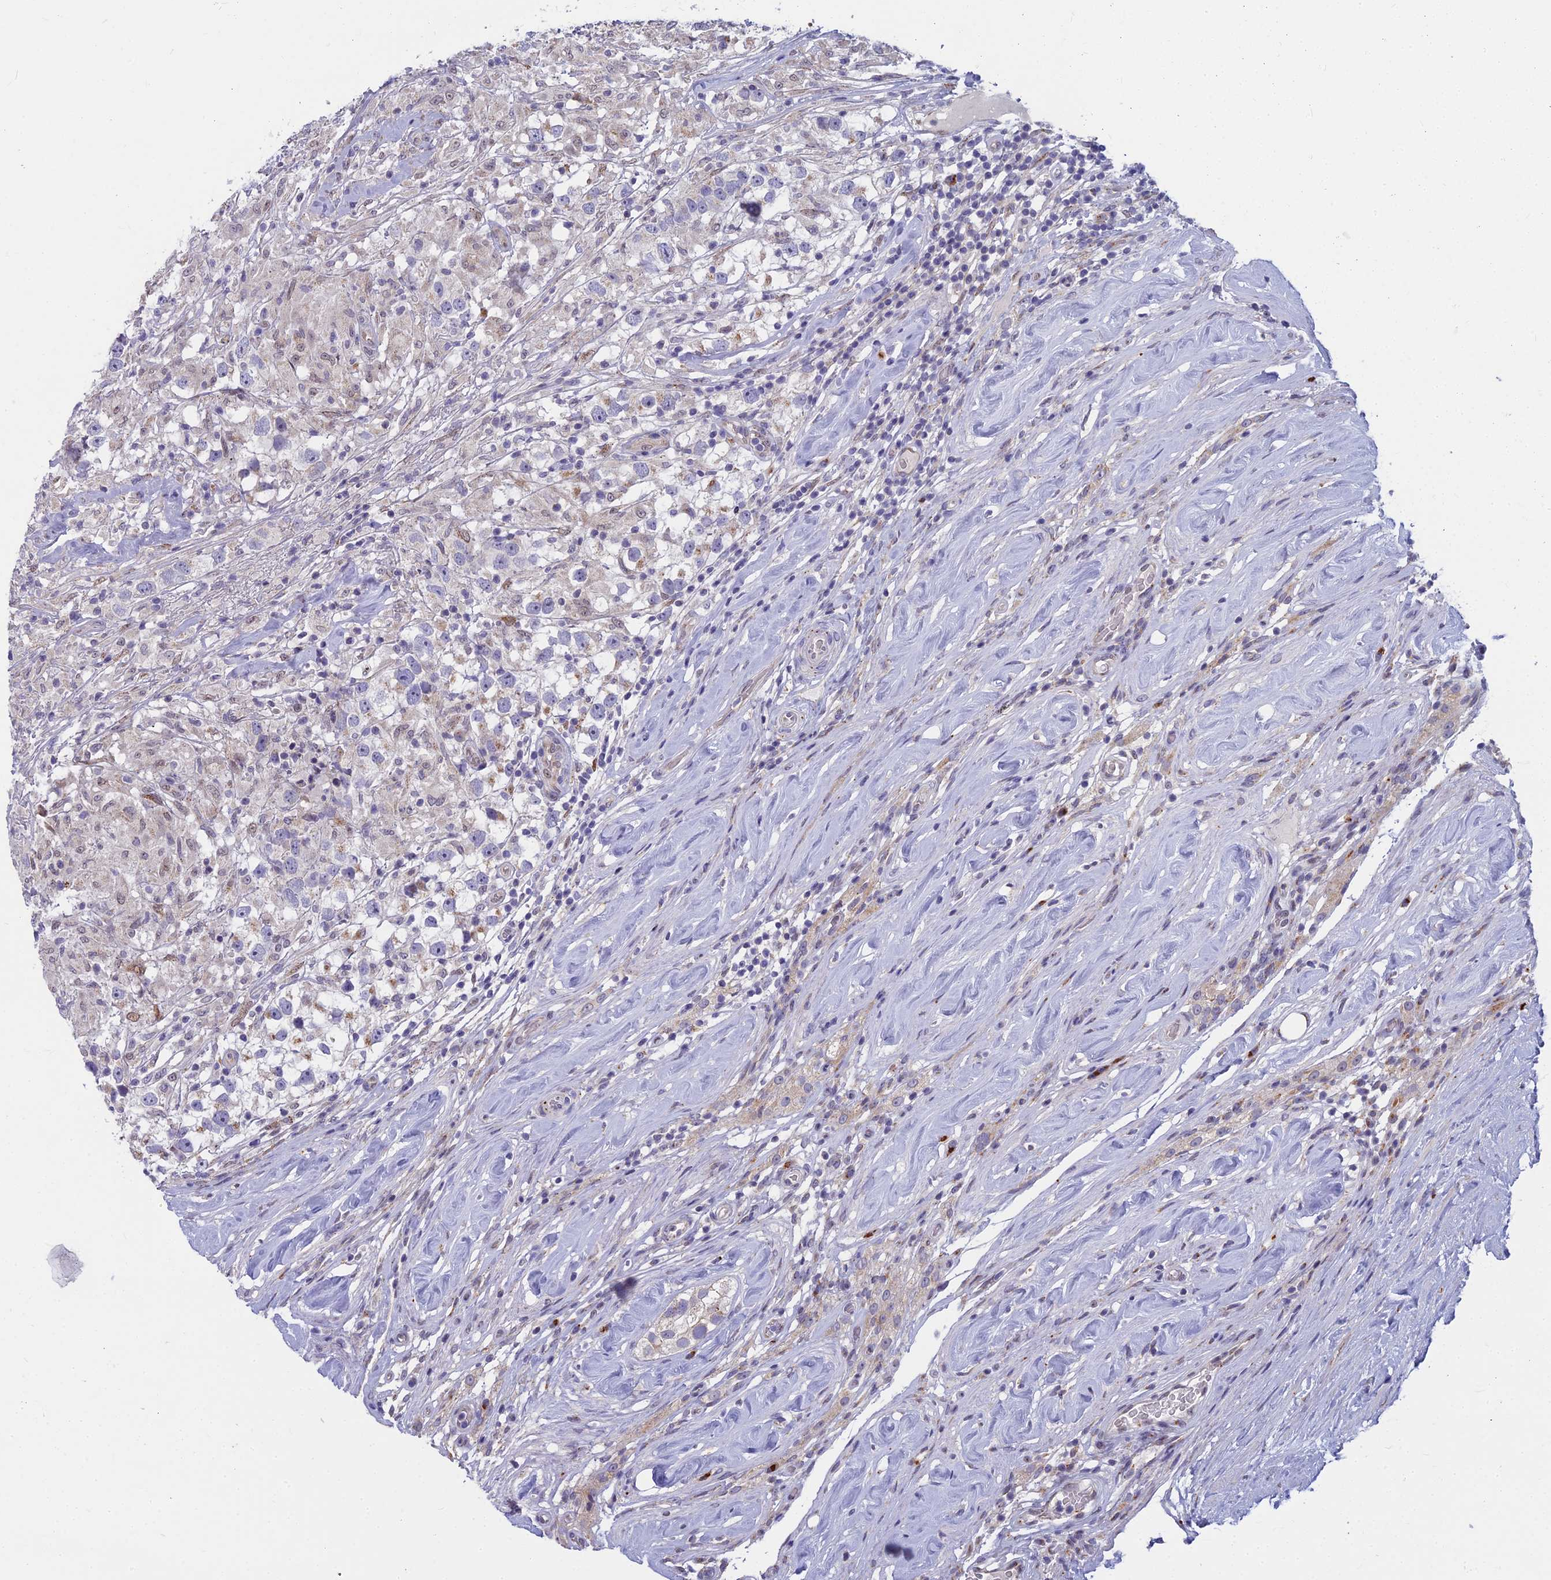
{"staining": {"intensity": "weak", "quantity": "<25%", "location": "cytoplasmic/membranous"}, "tissue": "testis cancer", "cell_type": "Tumor cells", "image_type": "cancer", "snomed": [{"axis": "morphology", "description": "Seminoma, NOS"}, {"axis": "topography", "description": "Testis"}], "caption": "Immunohistochemical staining of testis seminoma exhibits no significant positivity in tumor cells.", "gene": "WDPCP", "patient": {"sex": "male", "age": 46}}